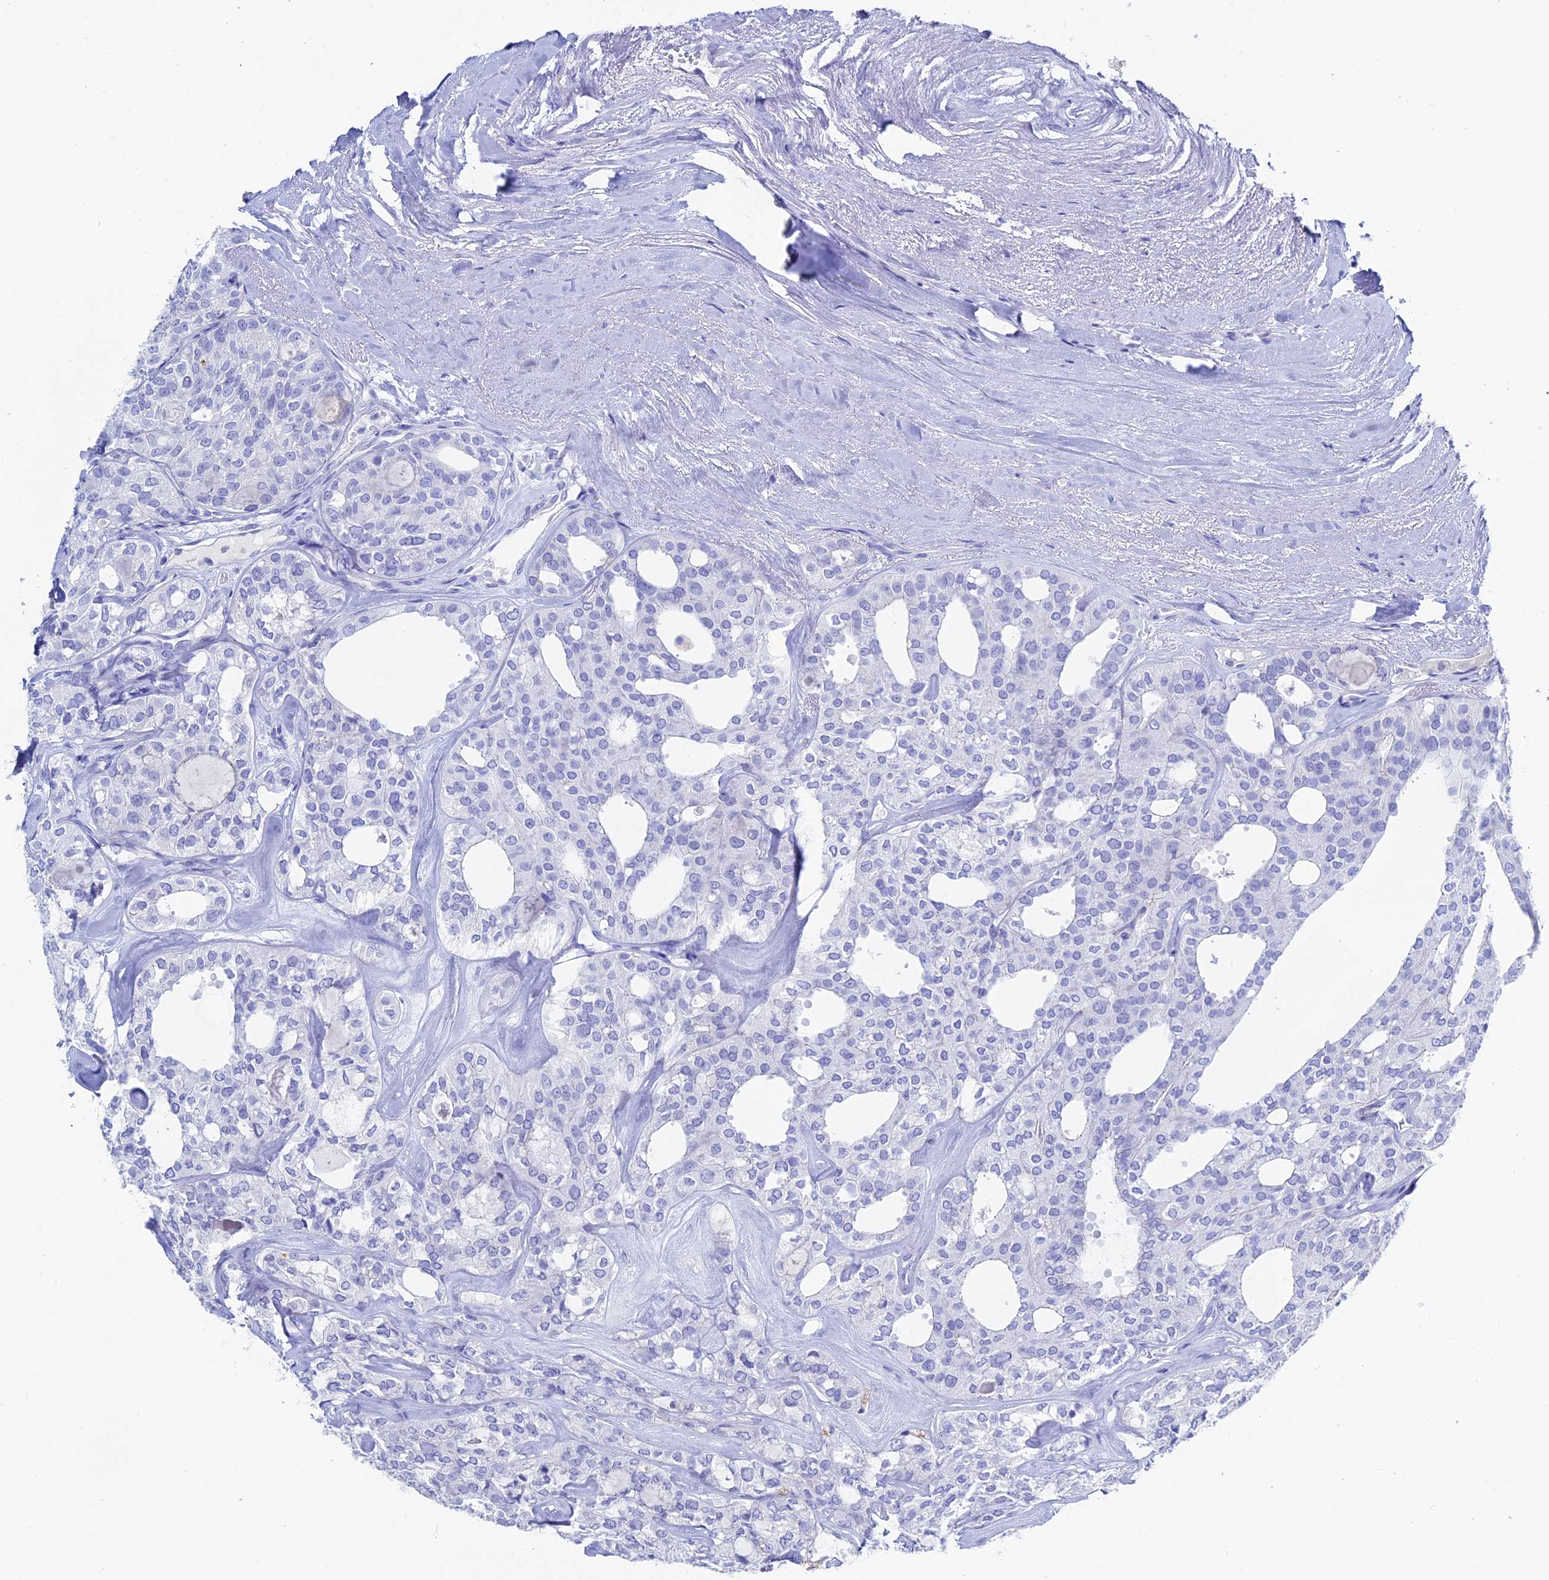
{"staining": {"intensity": "negative", "quantity": "none", "location": "none"}, "tissue": "thyroid cancer", "cell_type": "Tumor cells", "image_type": "cancer", "snomed": [{"axis": "morphology", "description": "Follicular adenoma carcinoma, NOS"}, {"axis": "topography", "description": "Thyroid gland"}], "caption": "A high-resolution micrograph shows immunohistochemistry staining of thyroid follicular adenoma carcinoma, which shows no significant staining in tumor cells. (Brightfield microscopy of DAB (3,3'-diaminobenzidine) IHC at high magnification).", "gene": "UNC119", "patient": {"sex": "male", "age": 75}}